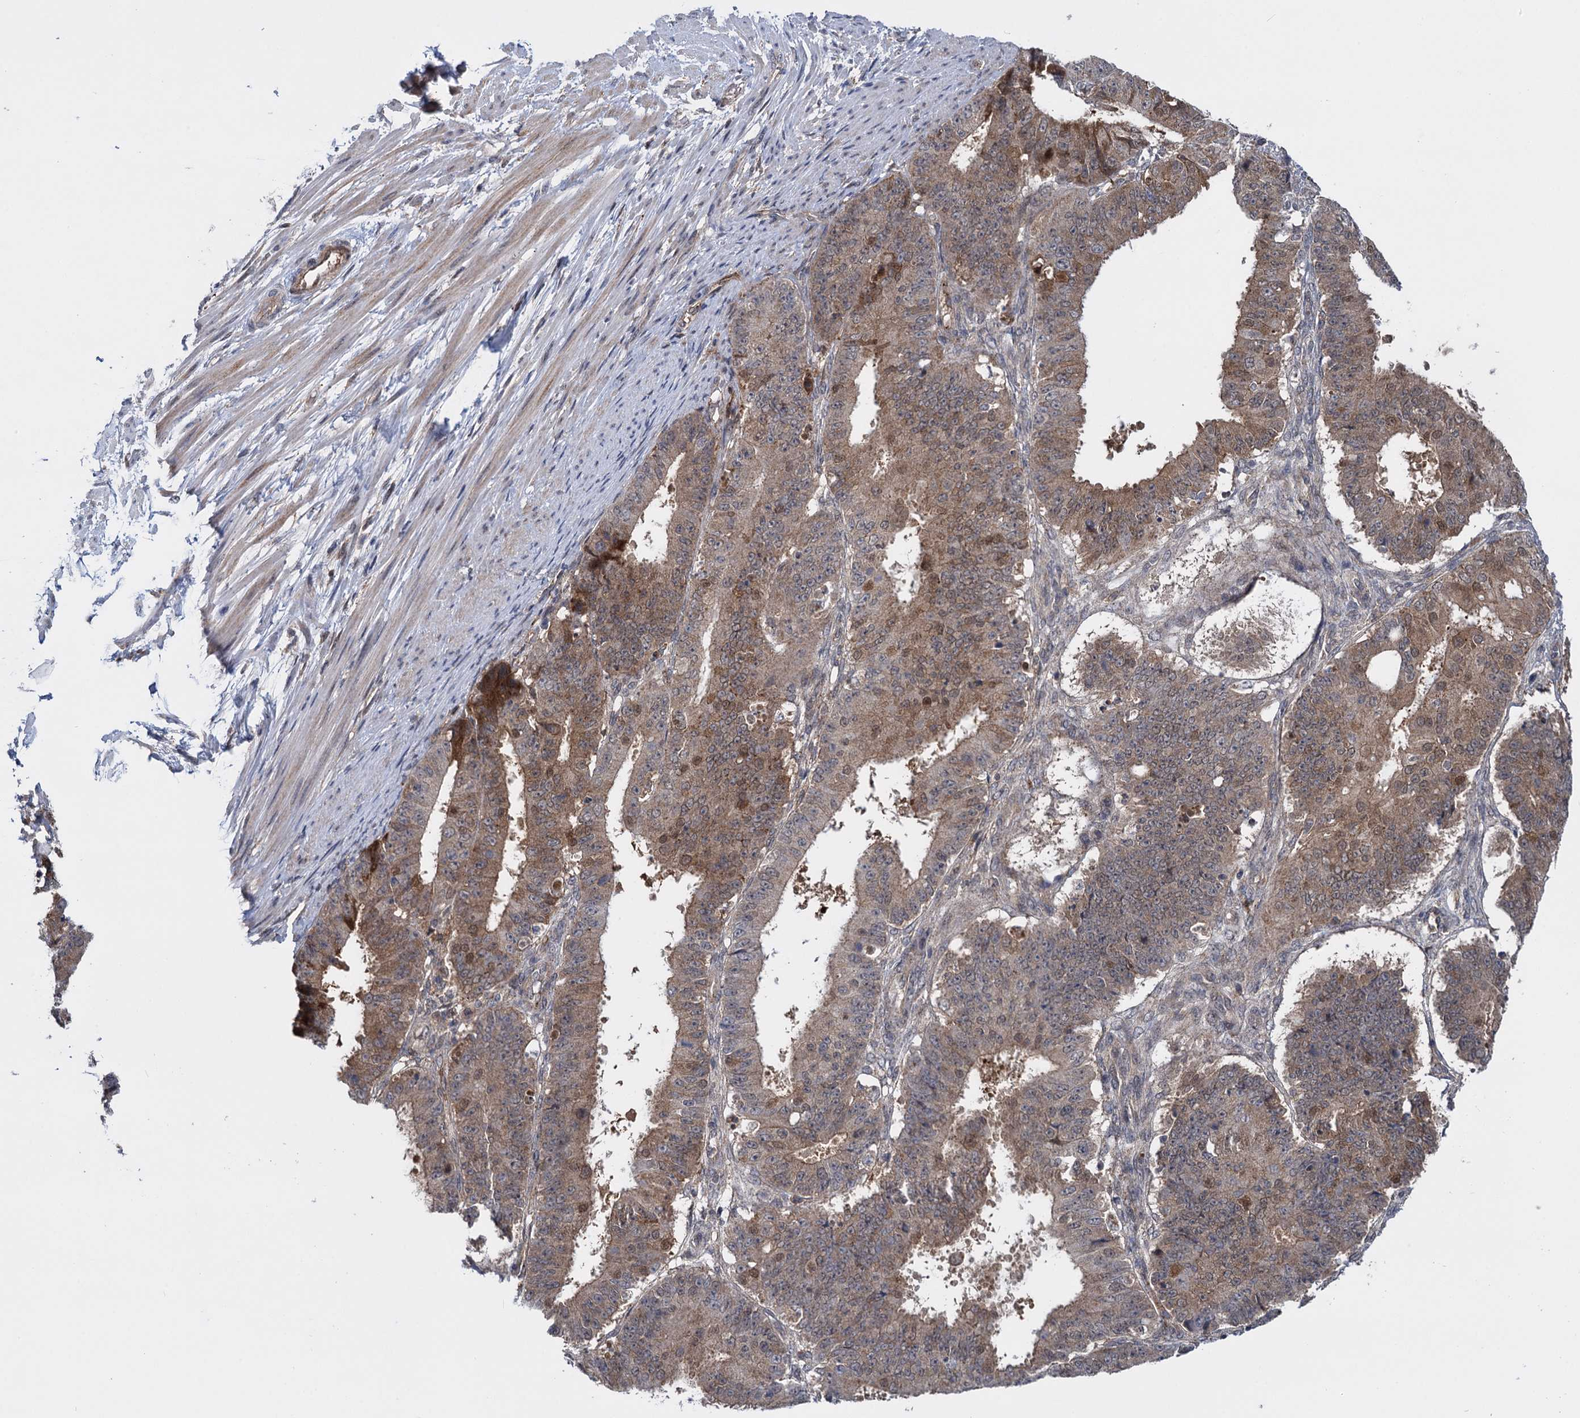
{"staining": {"intensity": "moderate", "quantity": "25%-75%", "location": "cytoplasmic/membranous,nuclear"}, "tissue": "ovarian cancer", "cell_type": "Tumor cells", "image_type": "cancer", "snomed": [{"axis": "morphology", "description": "Carcinoma, endometroid"}, {"axis": "topography", "description": "Appendix"}, {"axis": "topography", "description": "Ovary"}], "caption": "Ovarian cancer was stained to show a protein in brown. There is medium levels of moderate cytoplasmic/membranous and nuclear positivity in about 25%-75% of tumor cells.", "gene": "GLO1", "patient": {"sex": "female", "age": 42}}